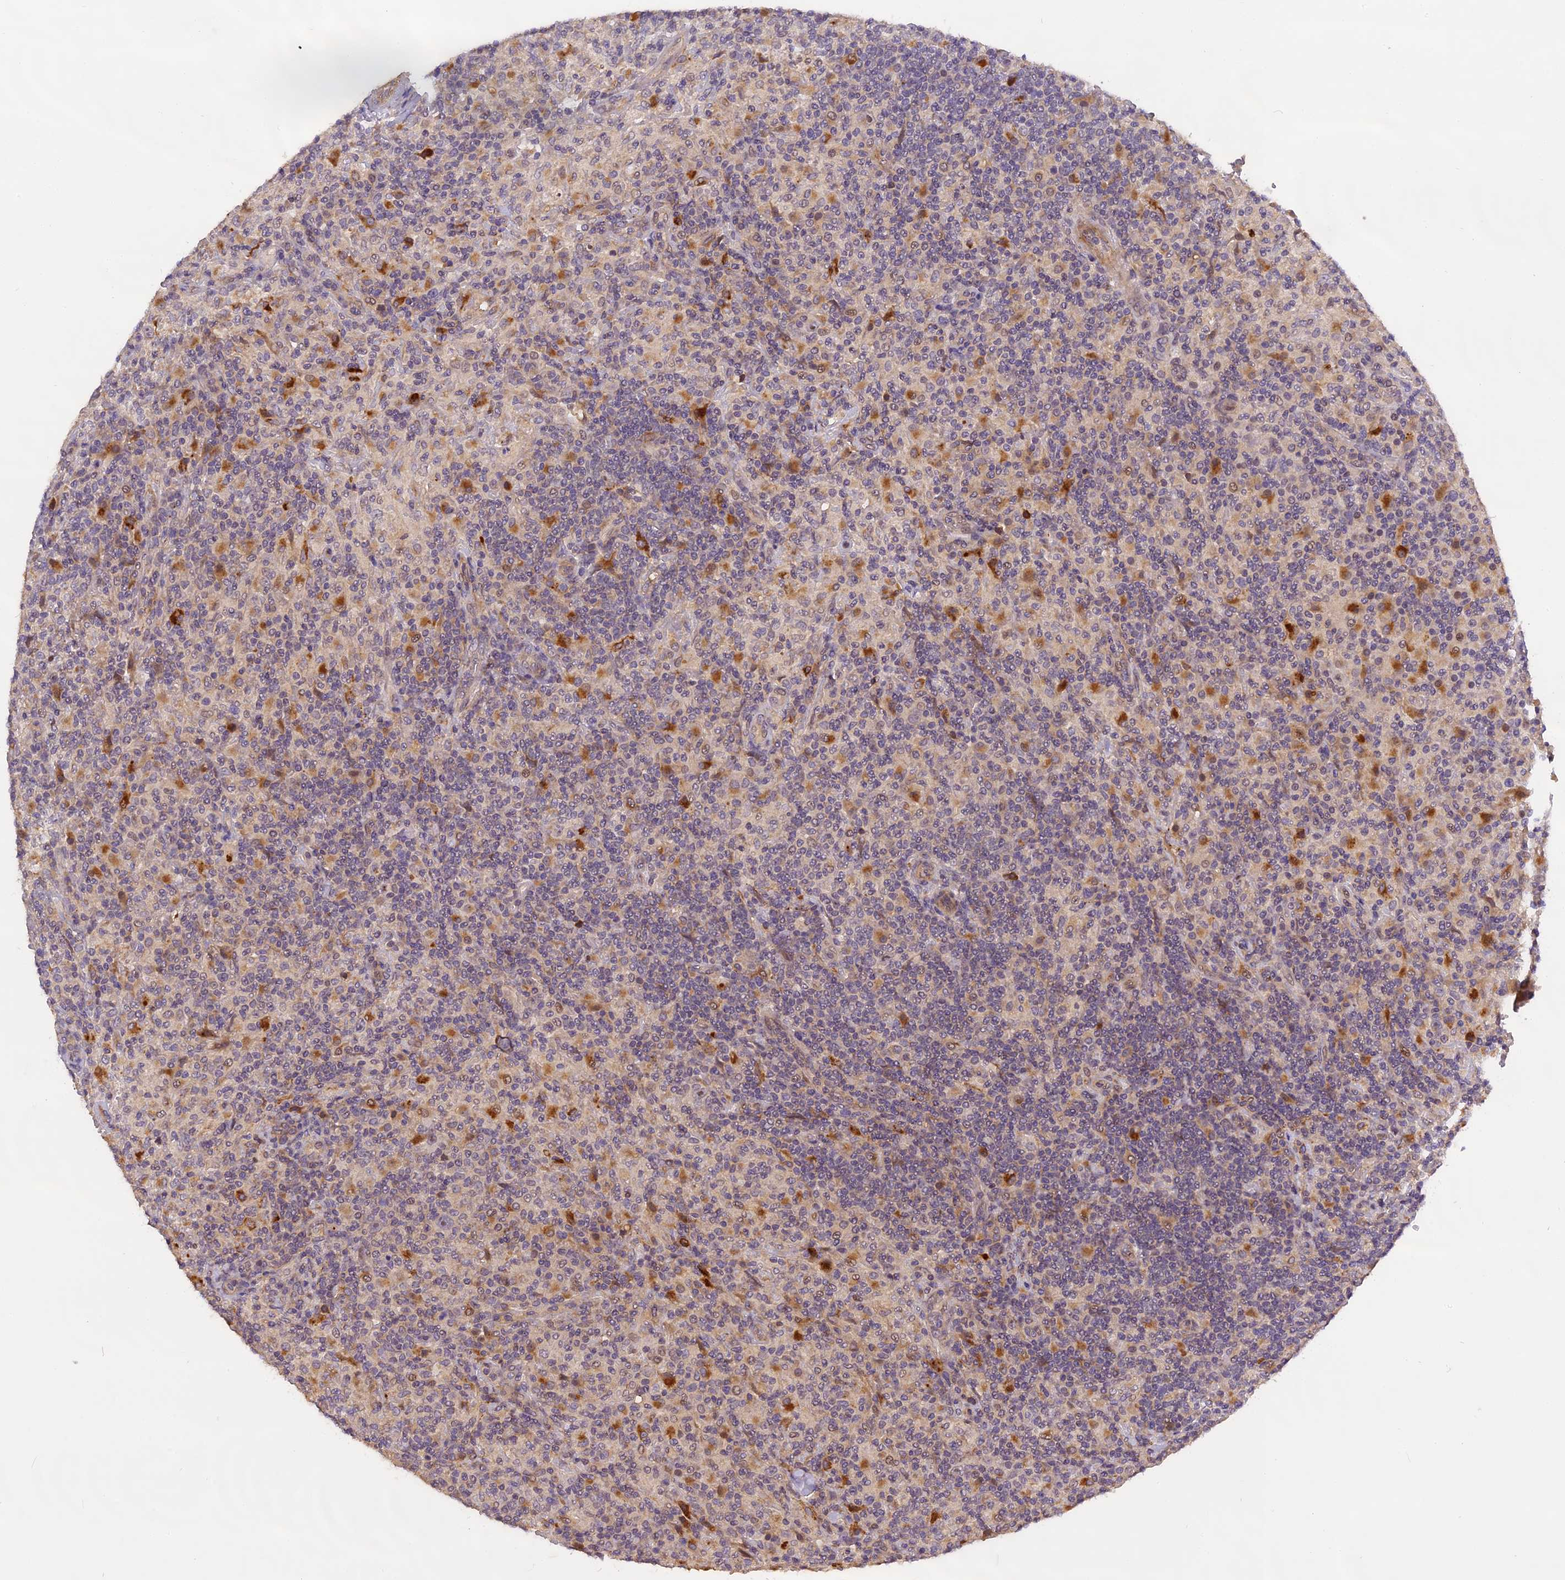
{"staining": {"intensity": "negative", "quantity": "none", "location": "none"}, "tissue": "lymphoma", "cell_type": "Tumor cells", "image_type": "cancer", "snomed": [{"axis": "morphology", "description": "Hodgkin's disease, NOS"}, {"axis": "topography", "description": "Lymph node"}], "caption": "Hodgkin's disease was stained to show a protein in brown. There is no significant staining in tumor cells. (Stains: DAB (3,3'-diaminobenzidine) immunohistochemistry with hematoxylin counter stain, Microscopy: brightfield microscopy at high magnification).", "gene": "FNIP2", "patient": {"sex": "male", "age": 70}}